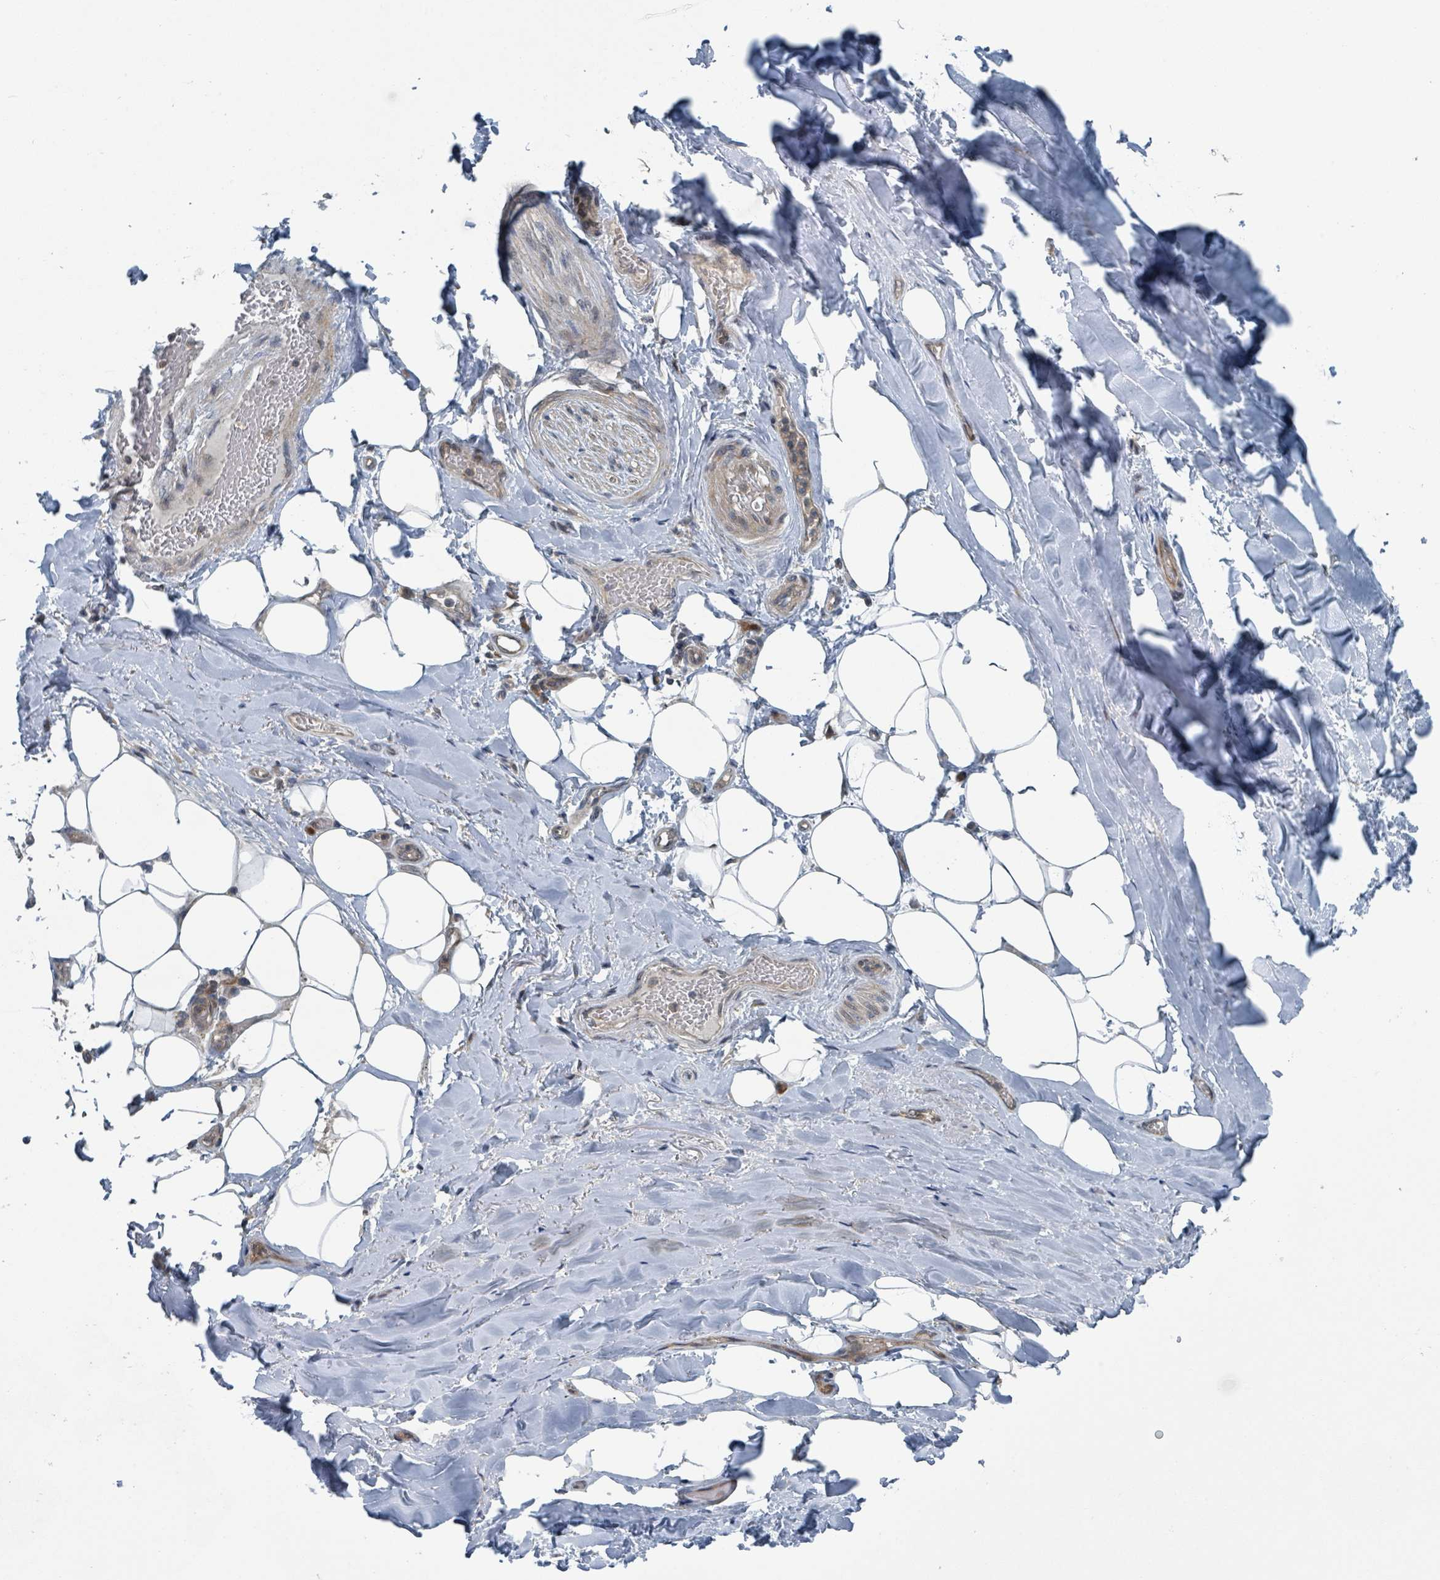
{"staining": {"intensity": "negative", "quantity": "none", "location": "none"}, "tissue": "adipose tissue", "cell_type": "Adipocytes", "image_type": "normal", "snomed": [{"axis": "morphology", "description": "Normal tissue, NOS"}, {"axis": "topography", "description": "Lymph node"}, {"axis": "topography", "description": "Cartilage tissue"}, {"axis": "topography", "description": "Bronchus"}], "caption": "Histopathology image shows no significant protein positivity in adipocytes of normal adipose tissue.", "gene": "GOLGA7B", "patient": {"sex": "male", "age": 63}}